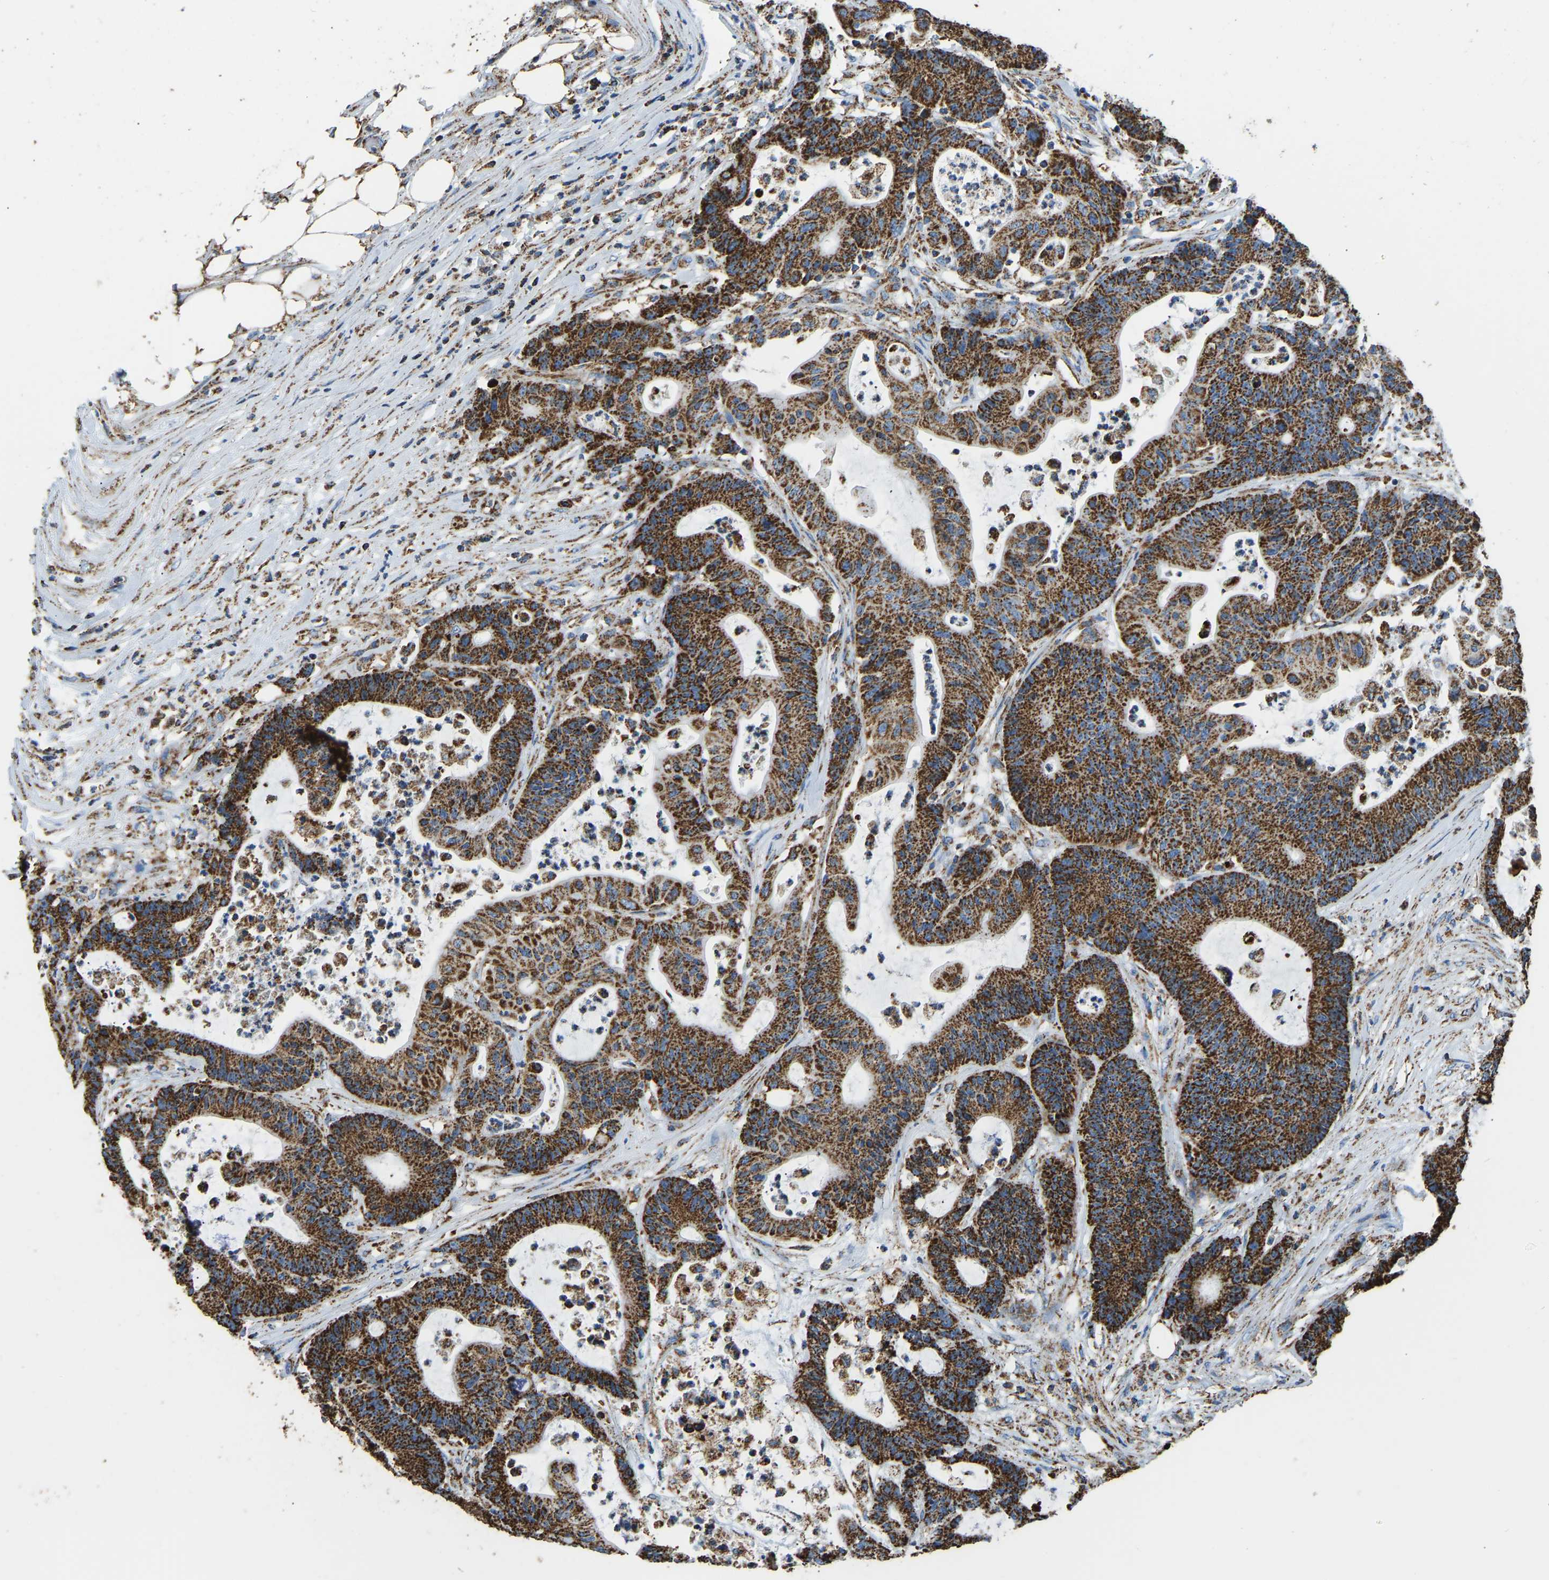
{"staining": {"intensity": "strong", "quantity": ">75%", "location": "cytoplasmic/membranous"}, "tissue": "colorectal cancer", "cell_type": "Tumor cells", "image_type": "cancer", "snomed": [{"axis": "morphology", "description": "Adenocarcinoma, NOS"}, {"axis": "topography", "description": "Colon"}], "caption": "There is high levels of strong cytoplasmic/membranous expression in tumor cells of colorectal cancer (adenocarcinoma), as demonstrated by immunohistochemical staining (brown color).", "gene": "IRX6", "patient": {"sex": "female", "age": 84}}